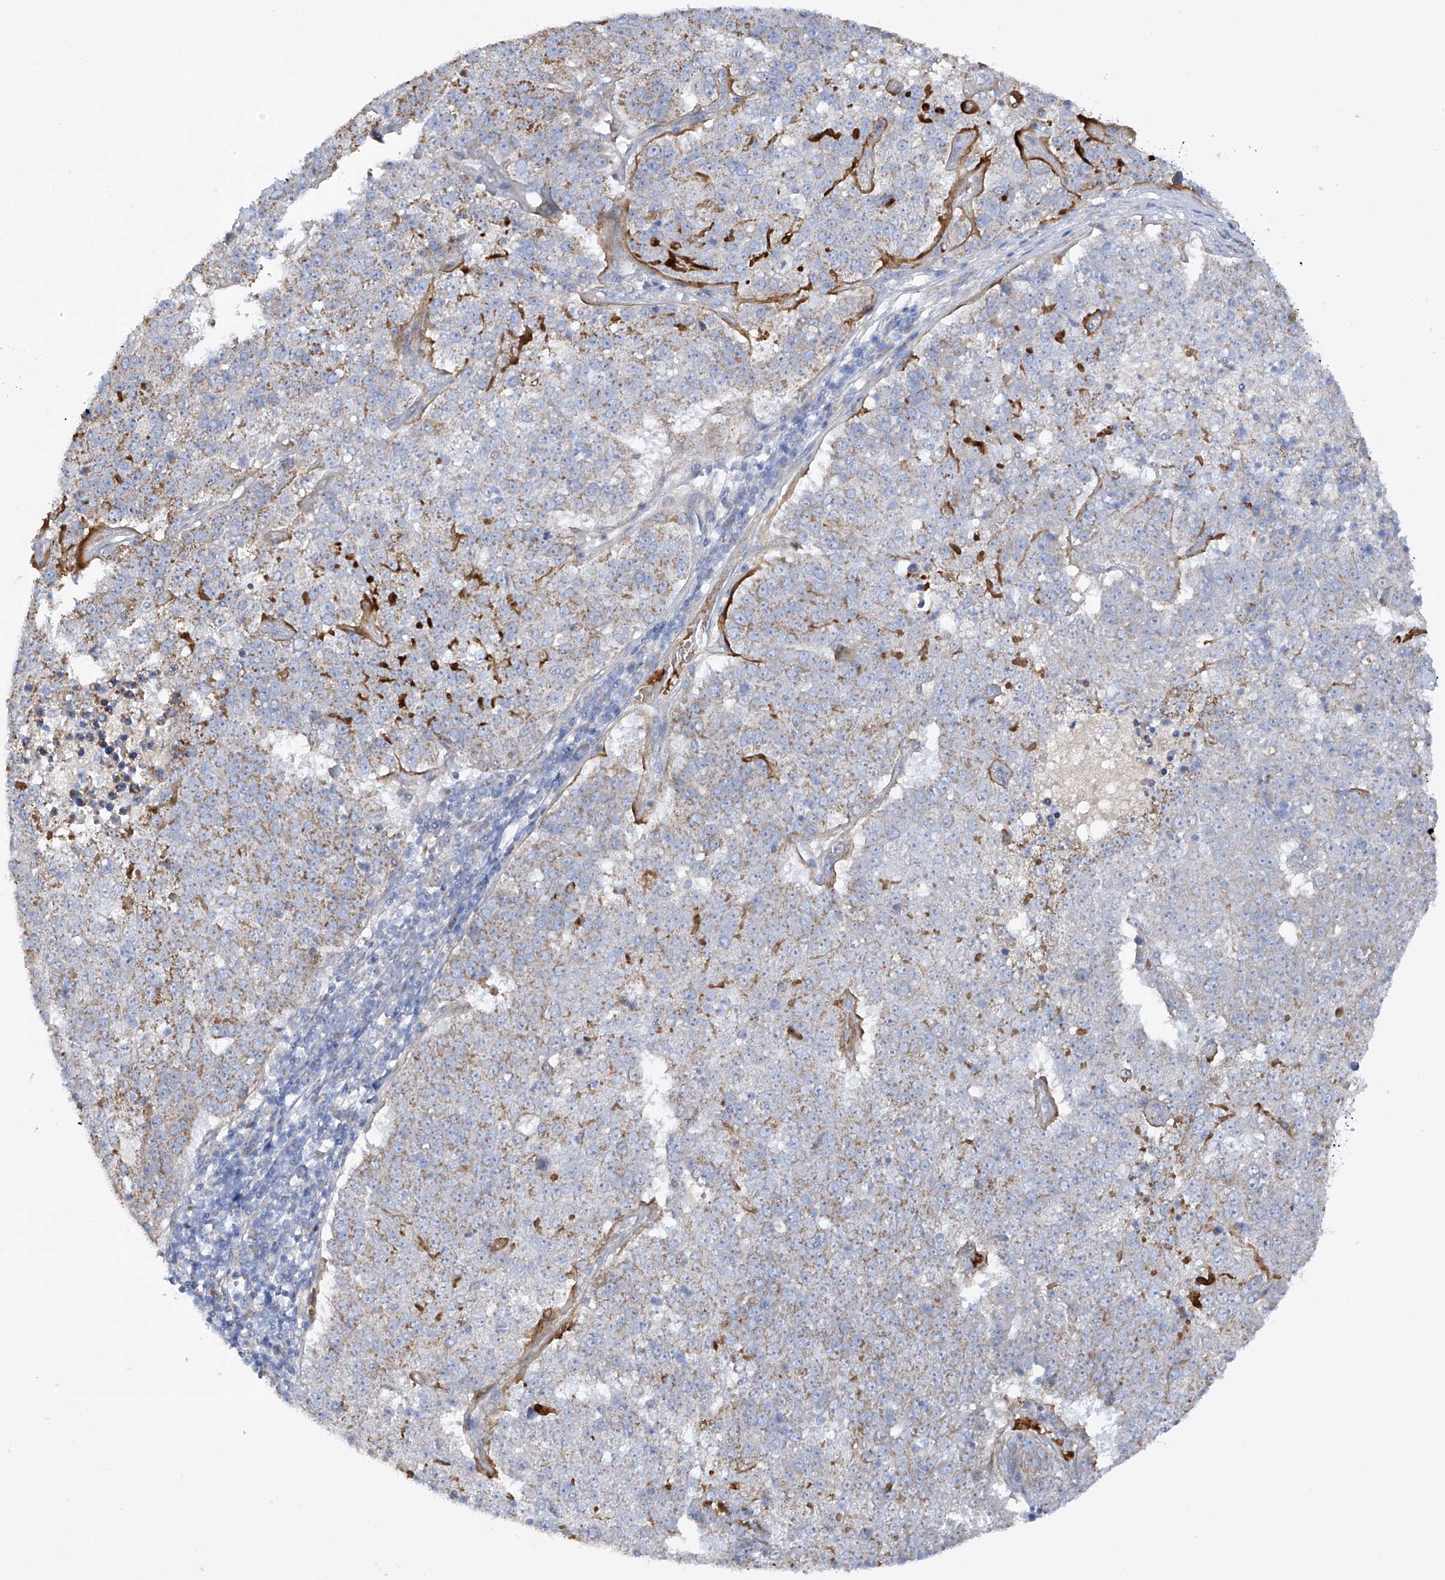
{"staining": {"intensity": "weak", "quantity": "<25%", "location": "cytoplasmic/membranous"}, "tissue": "pancreatic cancer", "cell_type": "Tumor cells", "image_type": "cancer", "snomed": [{"axis": "morphology", "description": "Adenocarcinoma, NOS"}, {"axis": "topography", "description": "Pancreas"}], "caption": "Tumor cells are negative for brown protein staining in pancreatic cancer (adenocarcinoma).", "gene": "METTL18", "patient": {"sex": "female", "age": 61}}